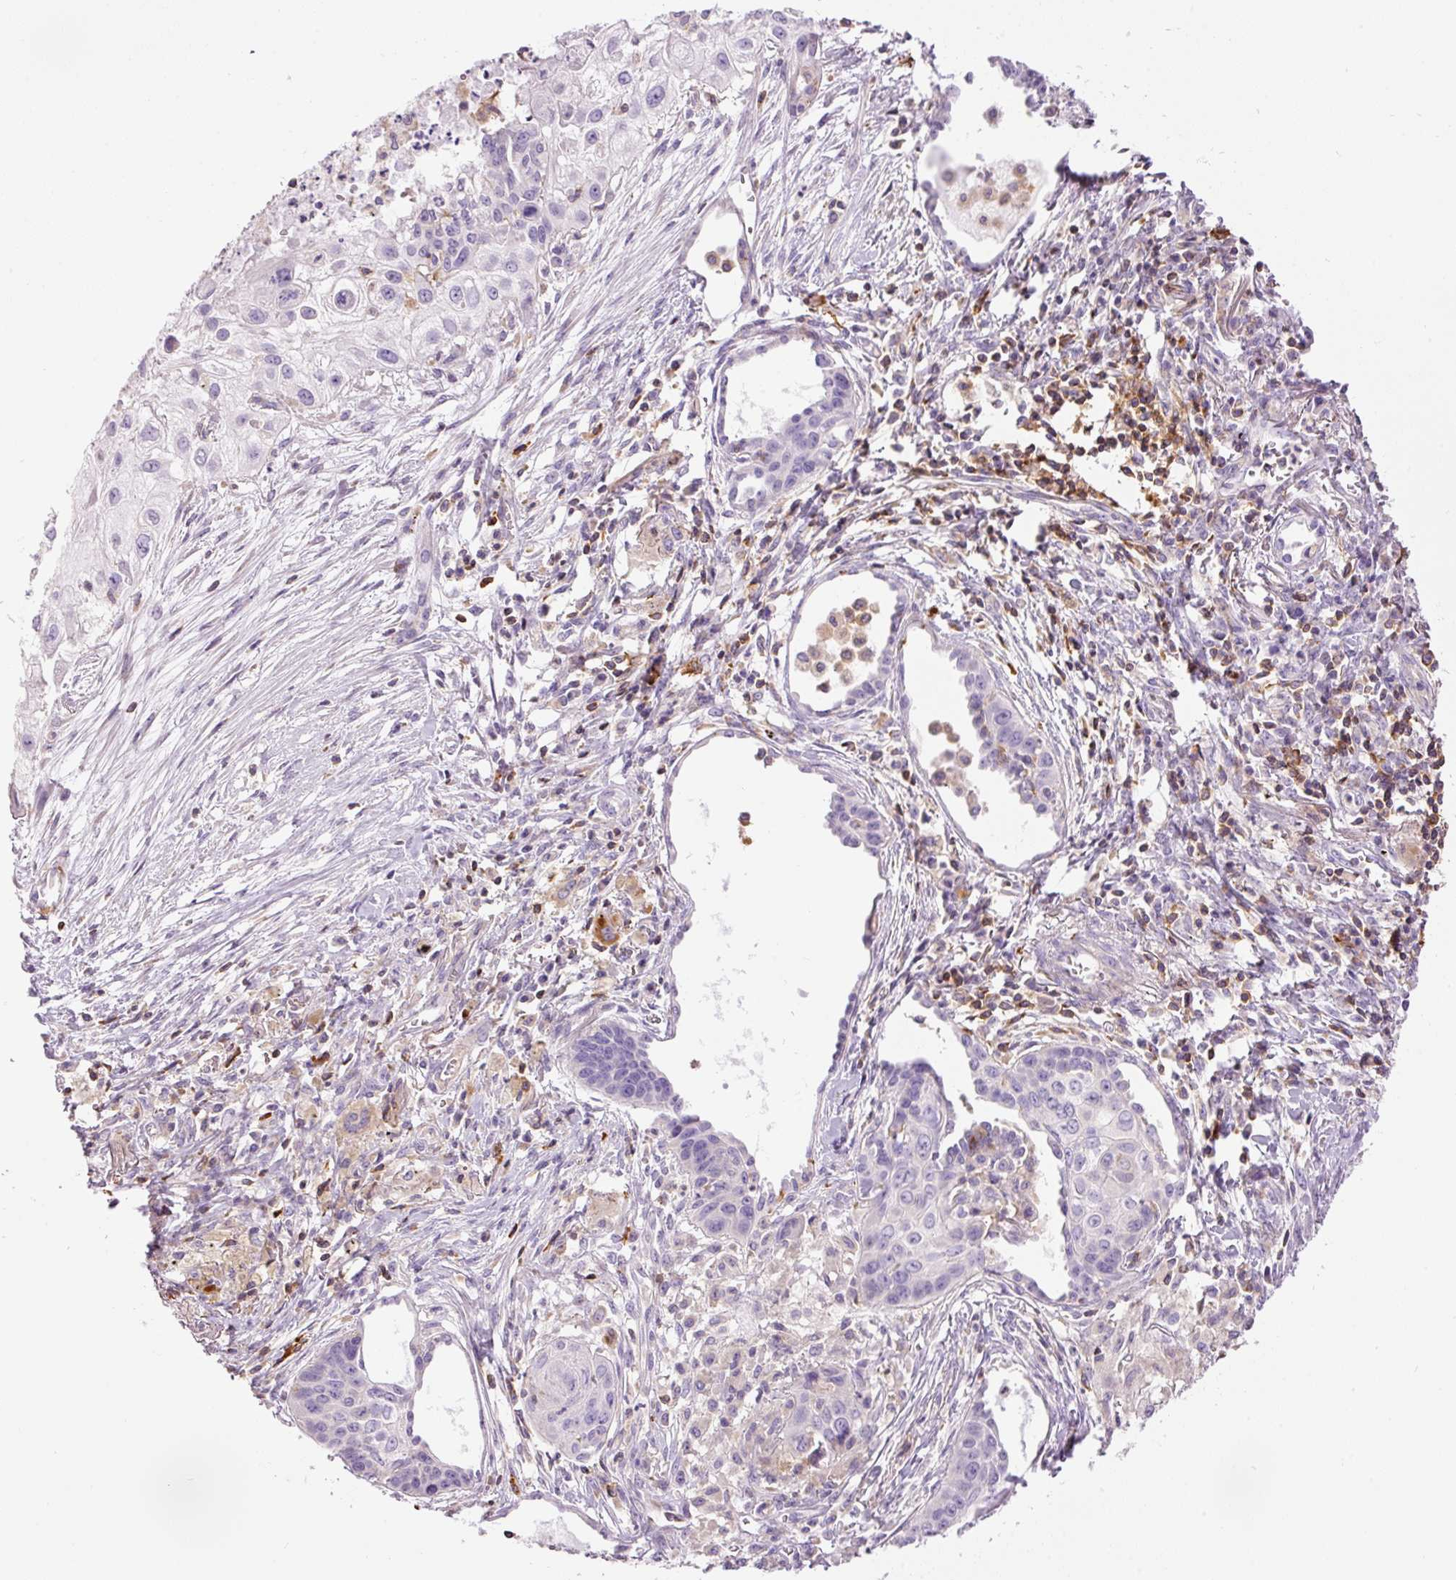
{"staining": {"intensity": "negative", "quantity": "none", "location": "none"}, "tissue": "lung cancer", "cell_type": "Tumor cells", "image_type": "cancer", "snomed": [{"axis": "morphology", "description": "Squamous cell carcinoma, NOS"}, {"axis": "topography", "description": "Lung"}], "caption": "High magnification brightfield microscopy of lung cancer stained with DAB (brown) and counterstained with hematoxylin (blue): tumor cells show no significant positivity.", "gene": "DOK6", "patient": {"sex": "male", "age": 71}}